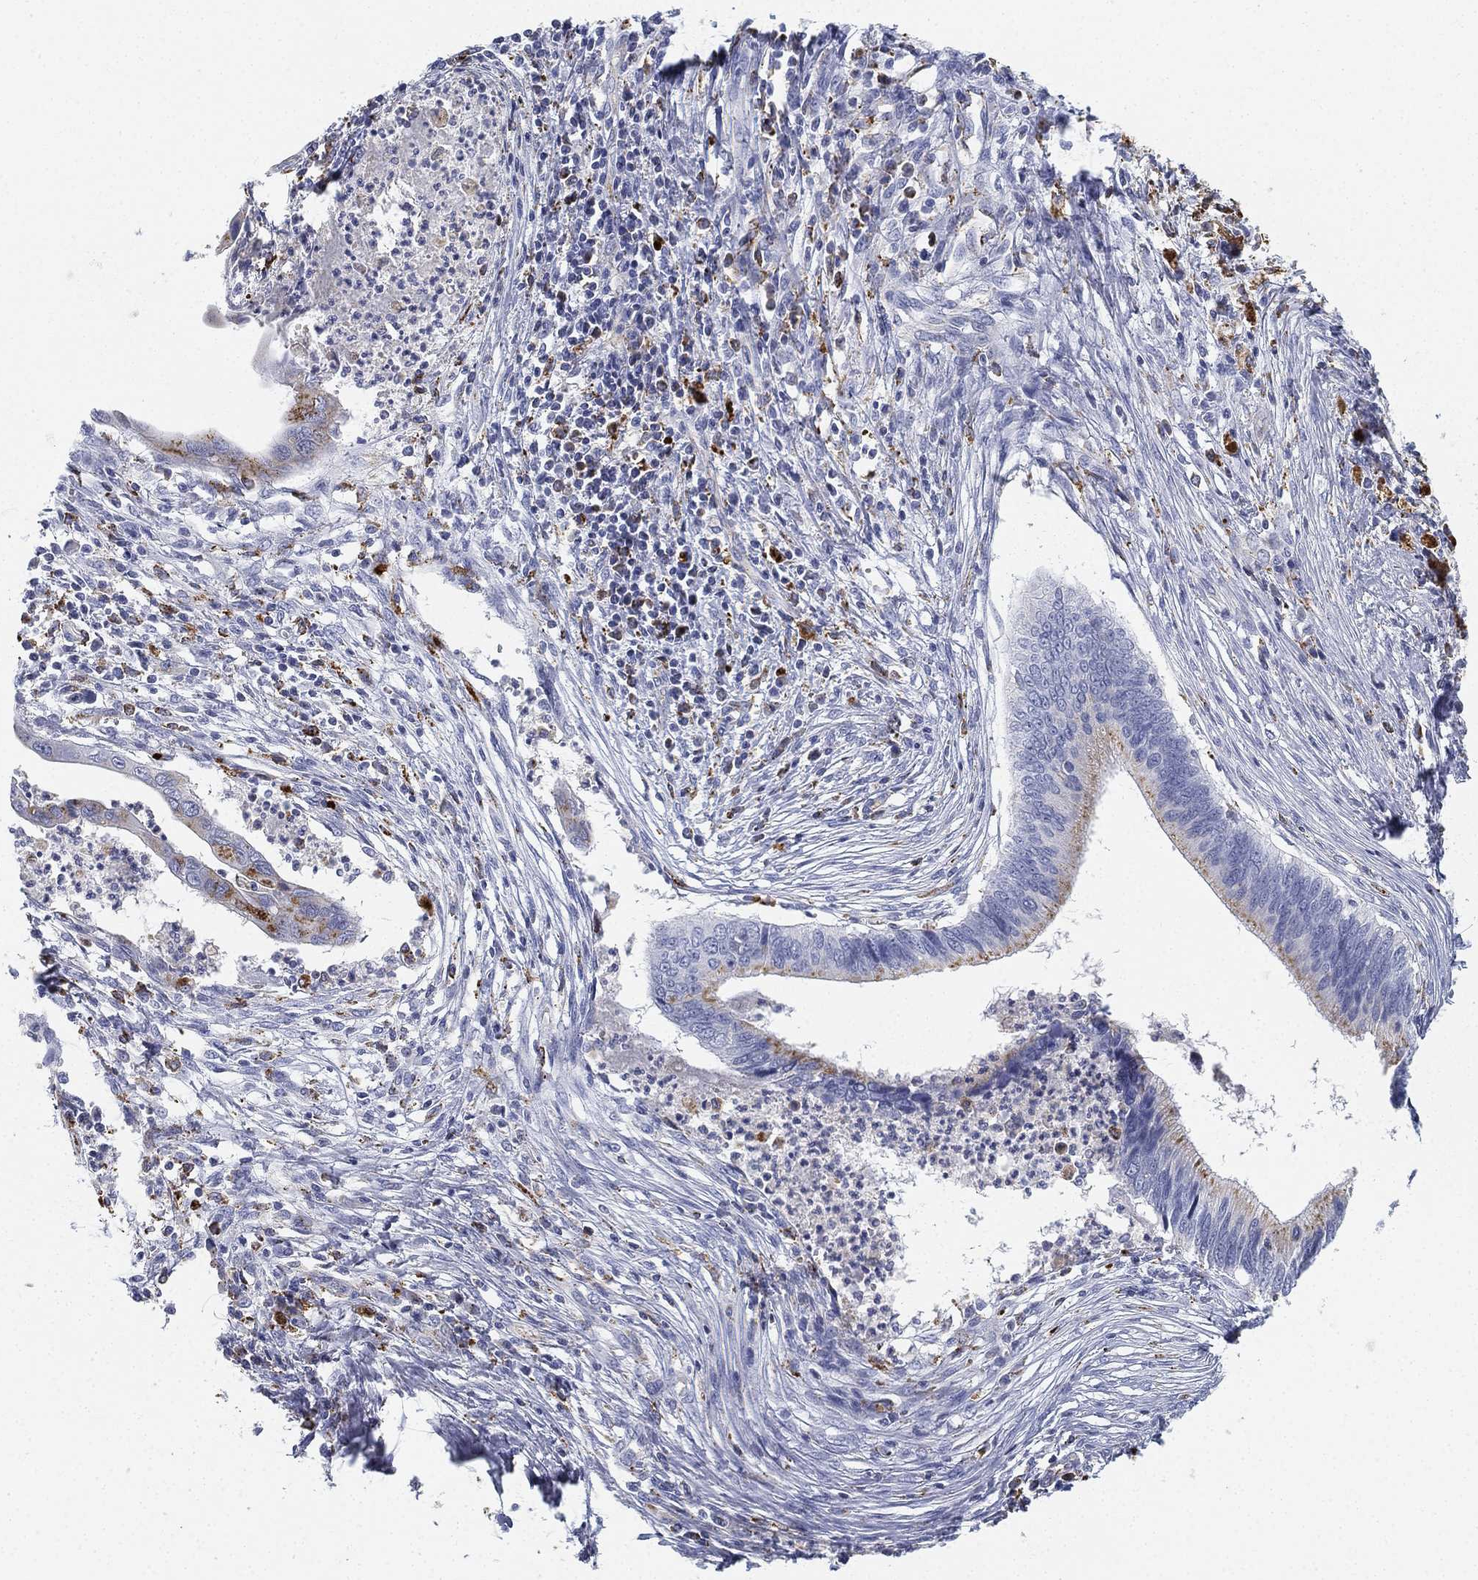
{"staining": {"intensity": "moderate", "quantity": "<25%", "location": "cytoplasmic/membranous"}, "tissue": "cervical cancer", "cell_type": "Tumor cells", "image_type": "cancer", "snomed": [{"axis": "morphology", "description": "Adenocarcinoma, NOS"}, {"axis": "topography", "description": "Cervix"}], "caption": "The immunohistochemical stain labels moderate cytoplasmic/membranous positivity in tumor cells of cervical cancer tissue.", "gene": "NPC2", "patient": {"sex": "female", "age": 42}}